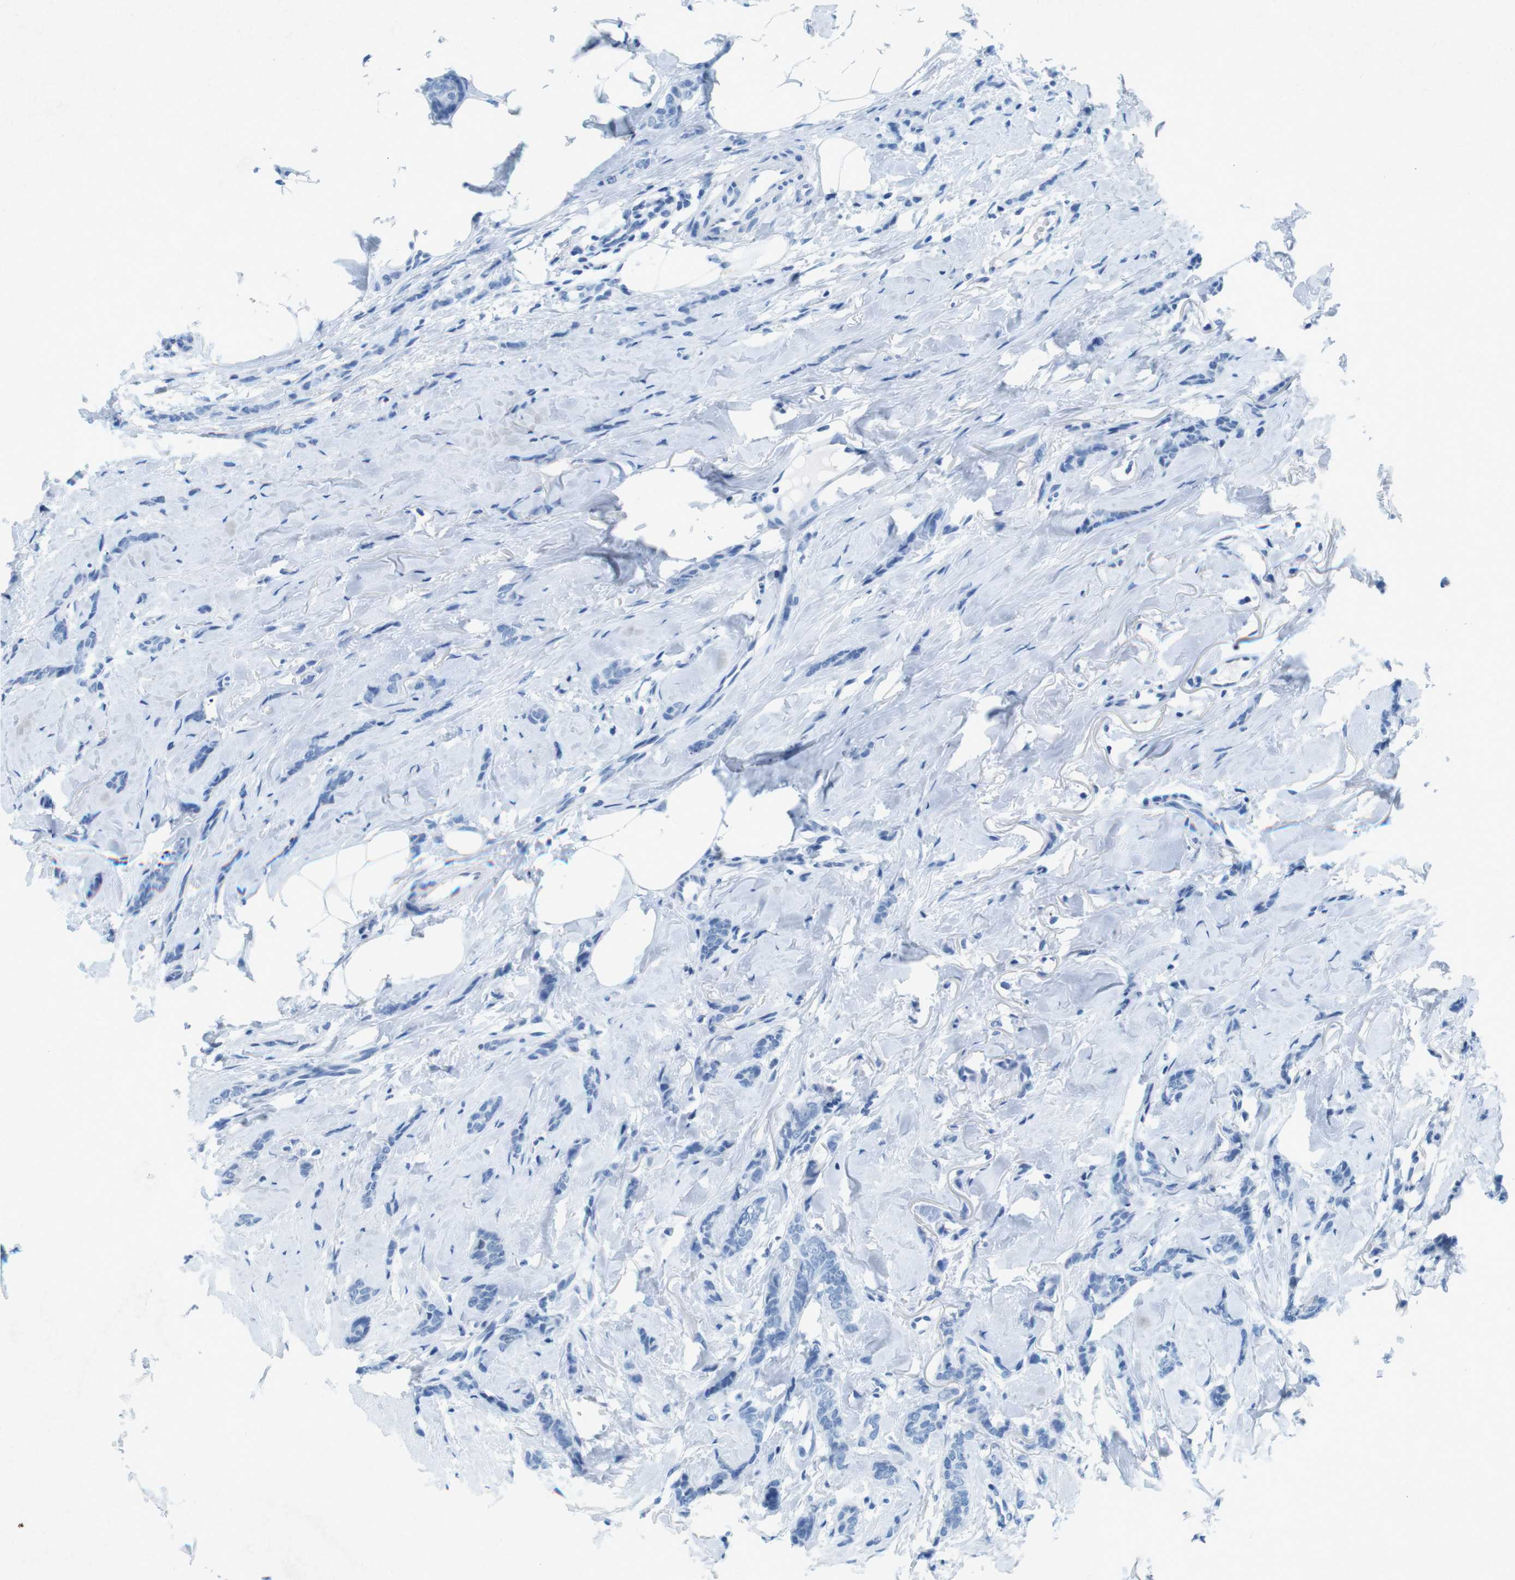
{"staining": {"intensity": "negative", "quantity": "none", "location": "none"}, "tissue": "breast cancer", "cell_type": "Tumor cells", "image_type": "cancer", "snomed": [{"axis": "morphology", "description": "Lobular carcinoma"}, {"axis": "topography", "description": "Skin"}, {"axis": "topography", "description": "Breast"}], "caption": "Micrograph shows no protein expression in tumor cells of lobular carcinoma (breast) tissue.", "gene": "CTAG1B", "patient": {"sex": "female", "age": 46}}